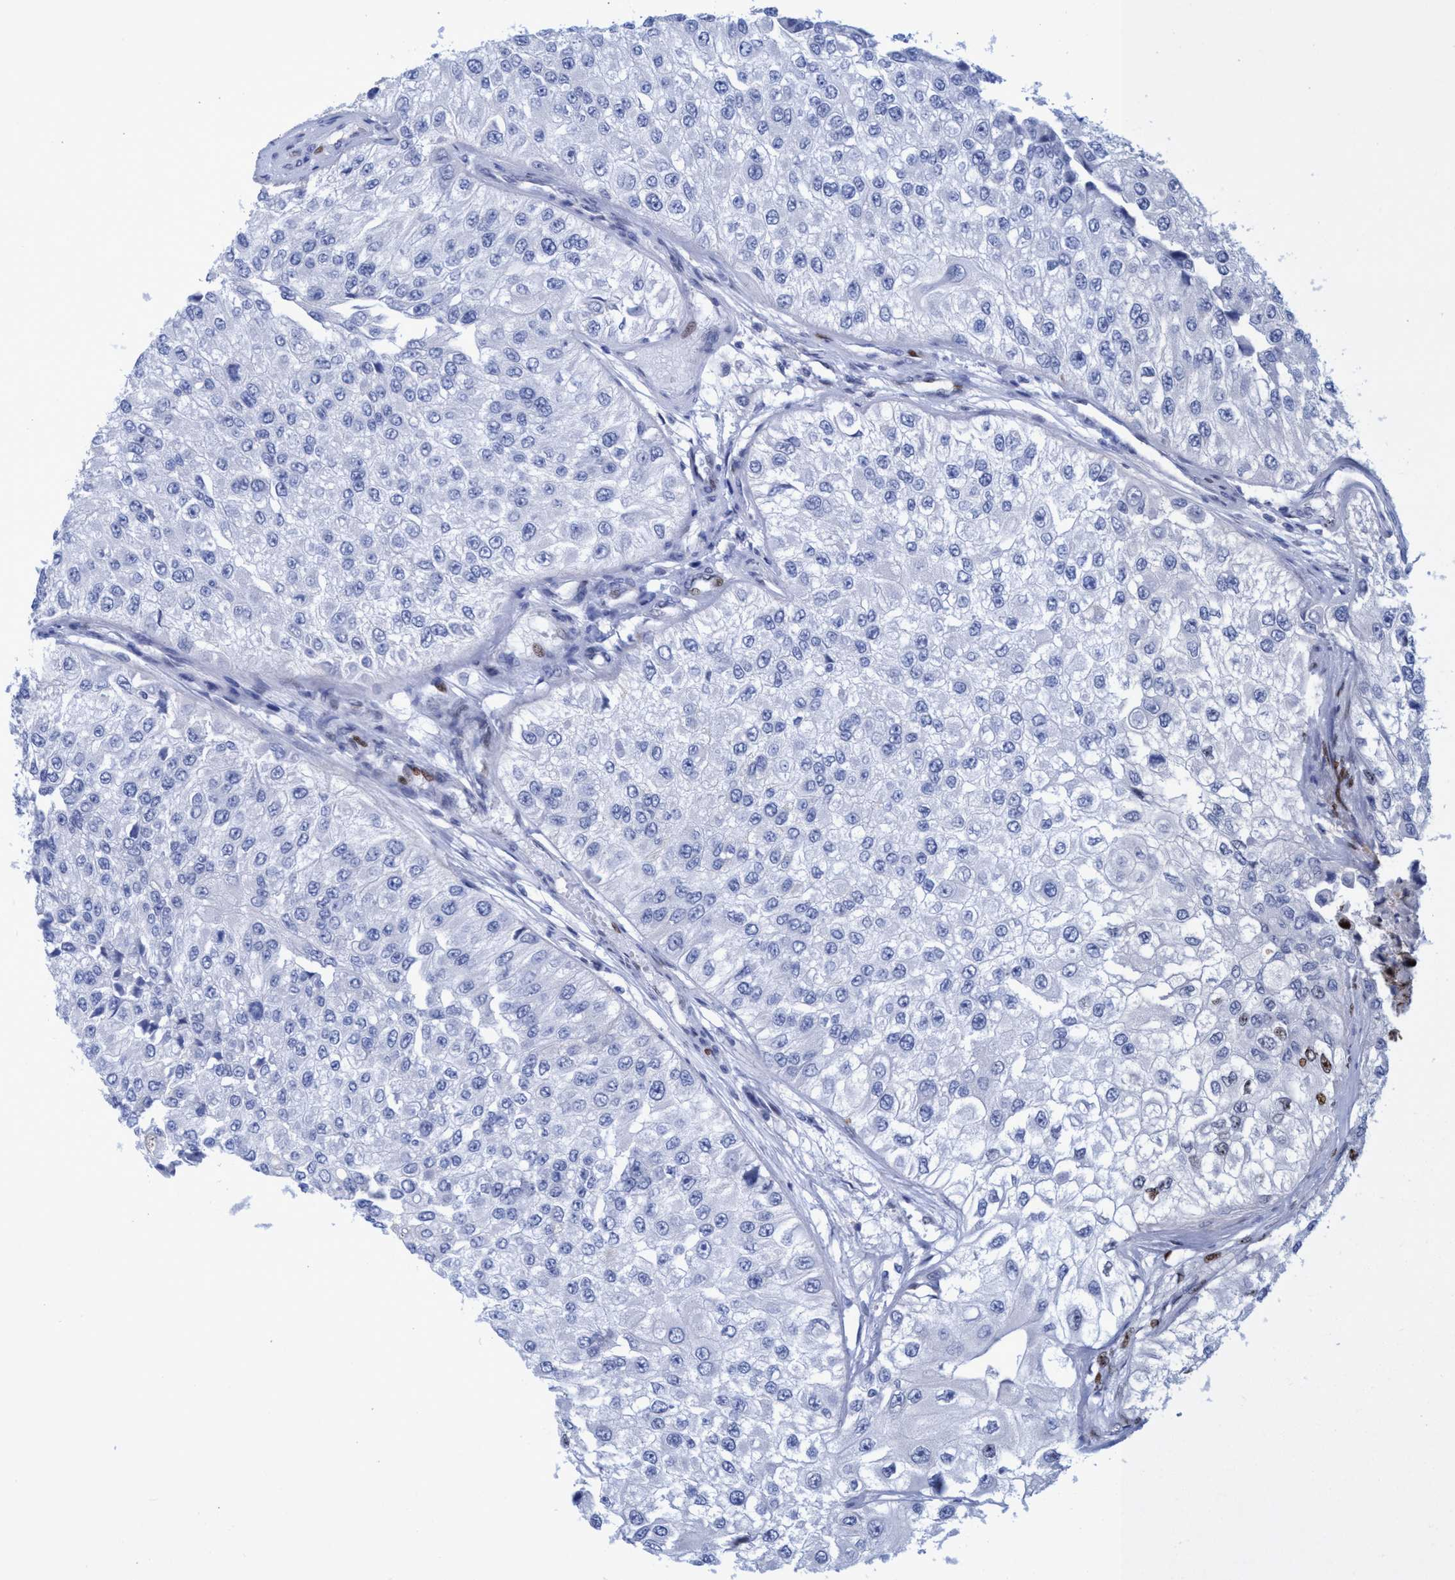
{"staining": {"intensity": "negative", "quantity": "none", "location": "none"}, "tissue": "urothelial cancer", "cell_type": "Tumor cells", "image_type": "cancer", "snomed": [{"axis": "morphology", "description": "Urothelial carcinoma, High grade"}, {"axis": "topography", "description": "Kidney"}, {"axis": "topography", "description": "Urinary bladder"}], "caption": "A high-resolution photomicrograph shows IHC staining of urothelial cancer, which demonstrates no significant positivity in tumor cells.", "gene": "R3HCC1", "patient": {"sex": "male", "age": 77}}